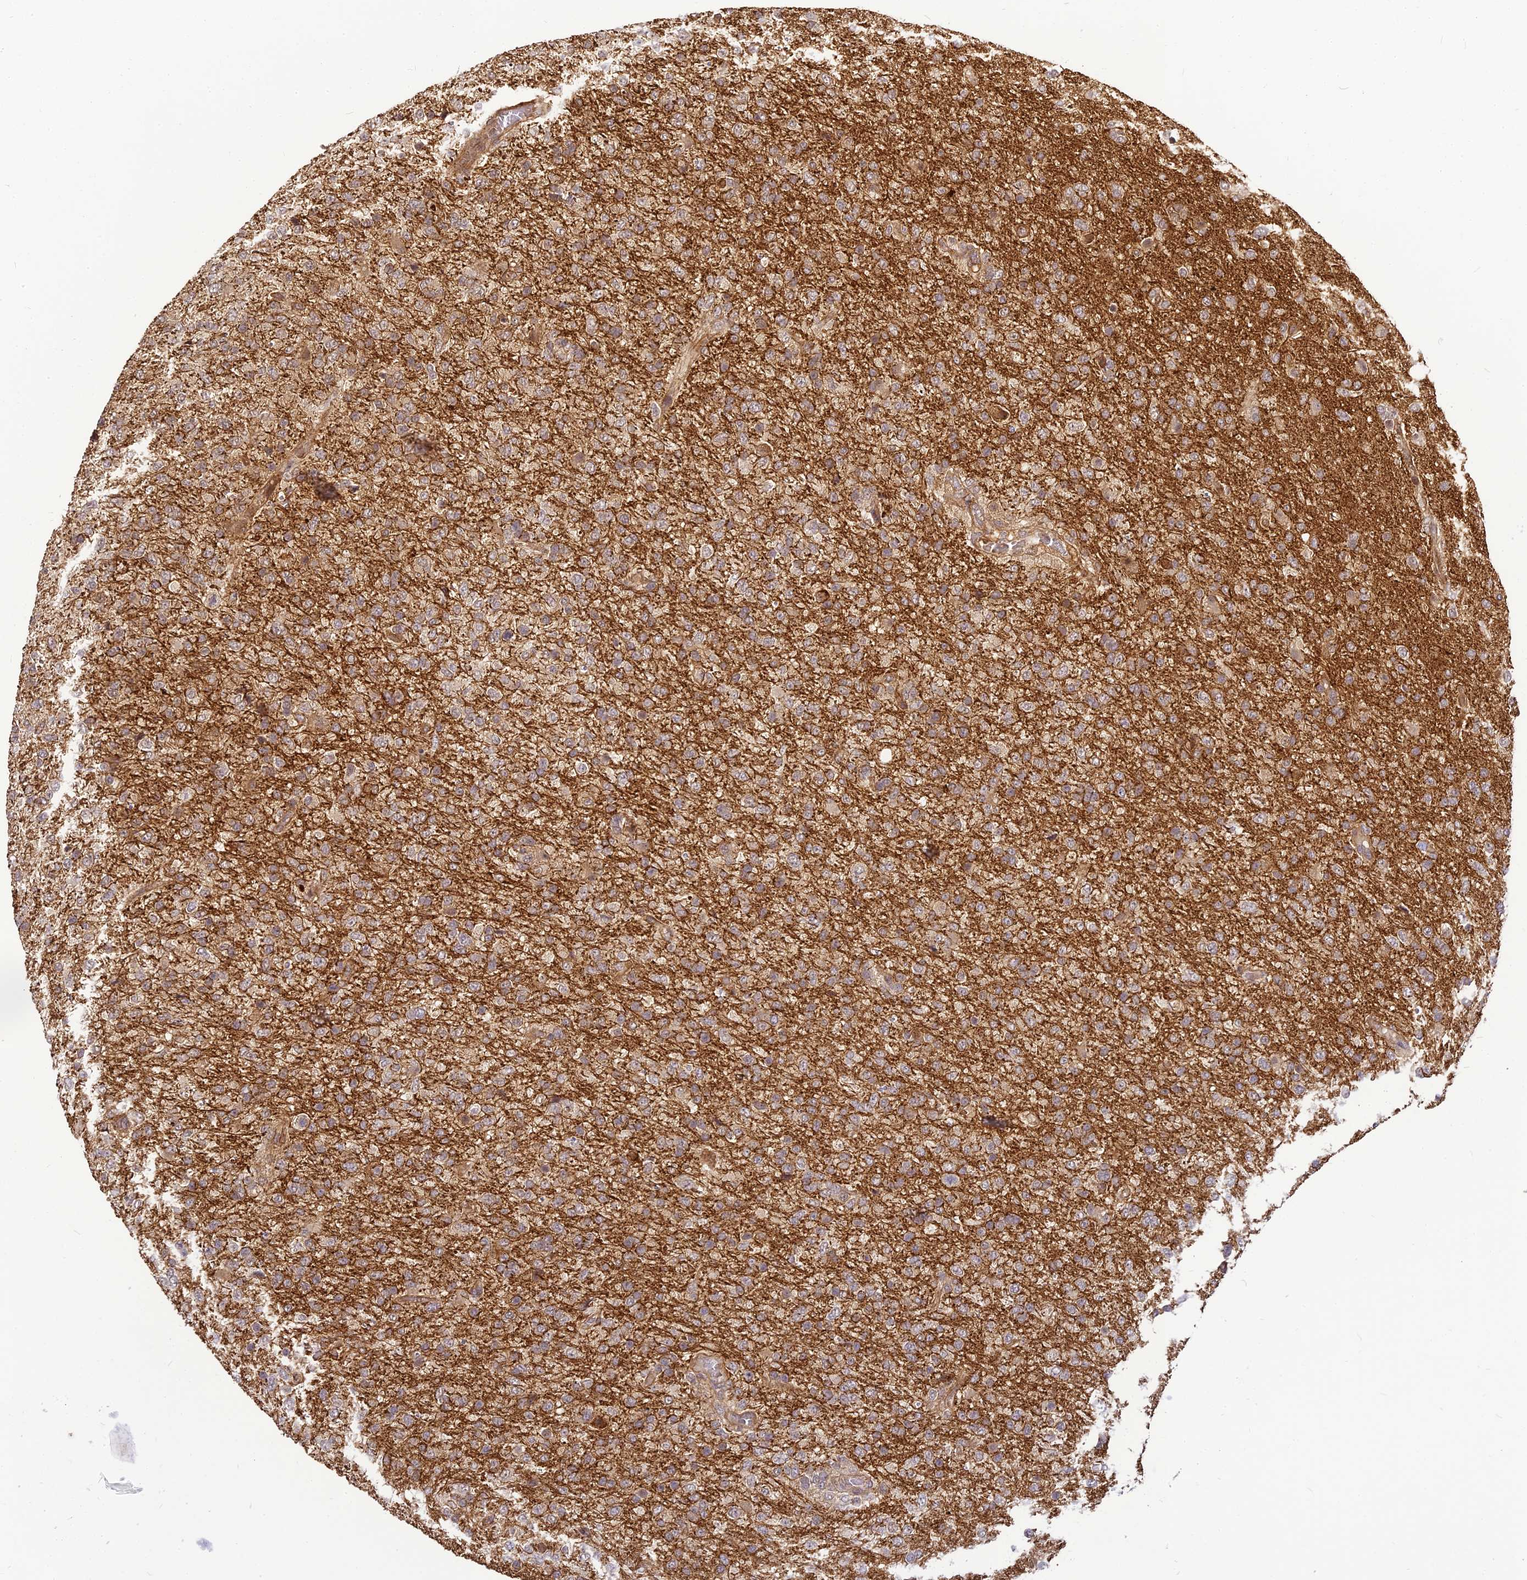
{"staining": {"intensity": "weak", "quantity": "25%-75%", "location": "cytoplasmic/membranous"}, "tissue": "glioma", "cell_type": "Tumor cells", "image_type": "cancer", "snomed": [{"axis": "morphology", "description": "Glioma, malignant, High grade"}, {"axis": "topography", "description": "Brain"}], "caption": "Glioma stained with immunohistochemistry (IHC) reveals weak cytoplasmic/membranous staining in about 25%-75% of tumor cells.", "gene": "BCDIN3D", "patient": {"sex": "female", "age": 74}}